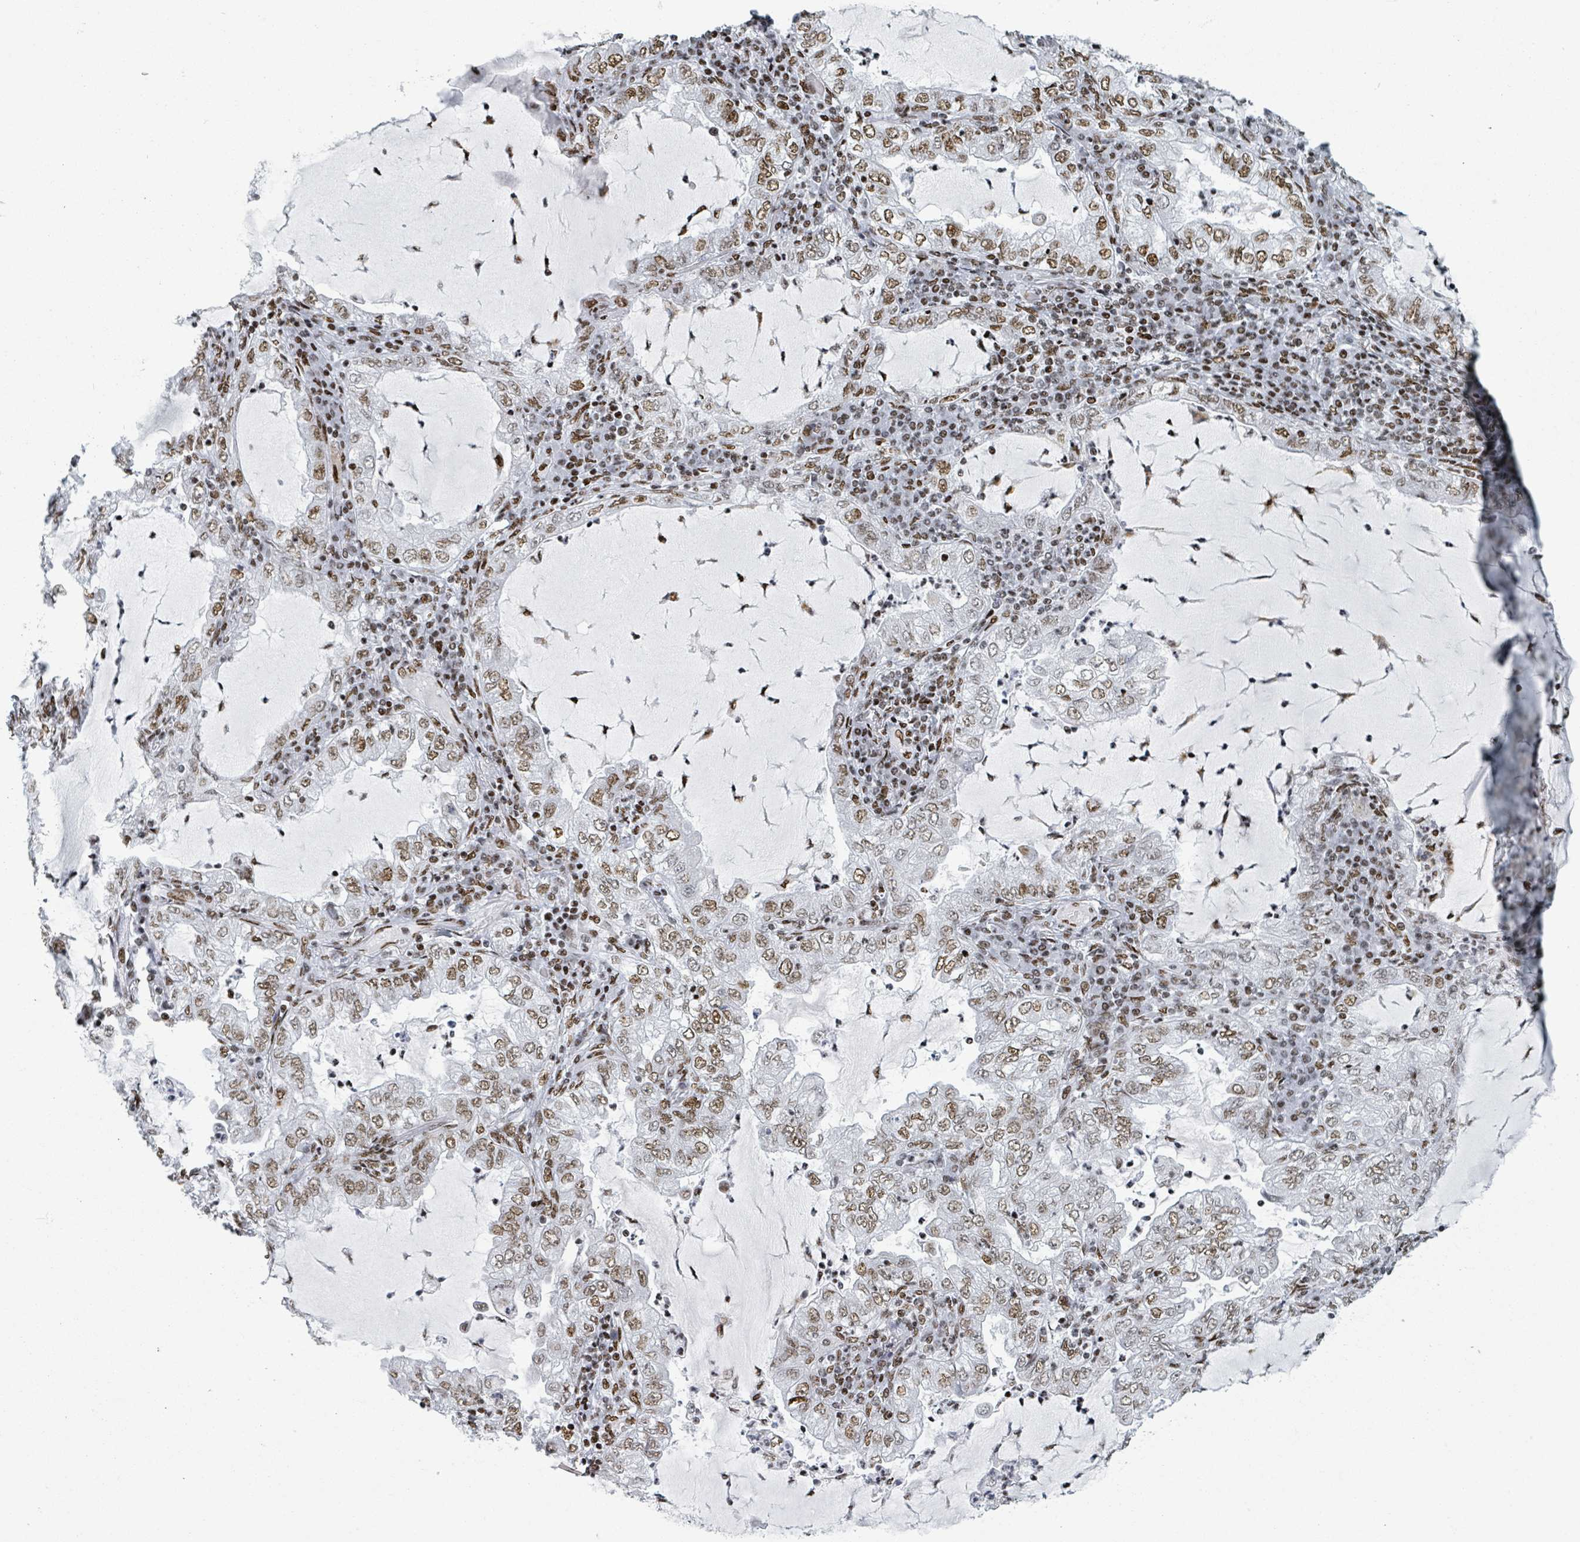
{"staining": {"intensity": "moderate", "quantity": ">75%", "location": "nuclear"}, "tissue": "lung cancer", "cell_type": "Tumor cells", "image_type": "cancer", "snomed": [{"axis": "morphology", "description": "Adenocarcinoma, NOS"}, {"axis": "topography", "description": "Lung"}], "caption": "The image demonstrates a brown stain indicating the presence of a protein in the nuclear of tumor cells in lung cancer. The protein is stained brown, and the nuclei are stained in blue (DAB (3,3'-diaminobenzidine) IHC with brightfield microscopy, high magnification).", "gene": "DHX16", "patient": {"sex": "female", "age": 73}}